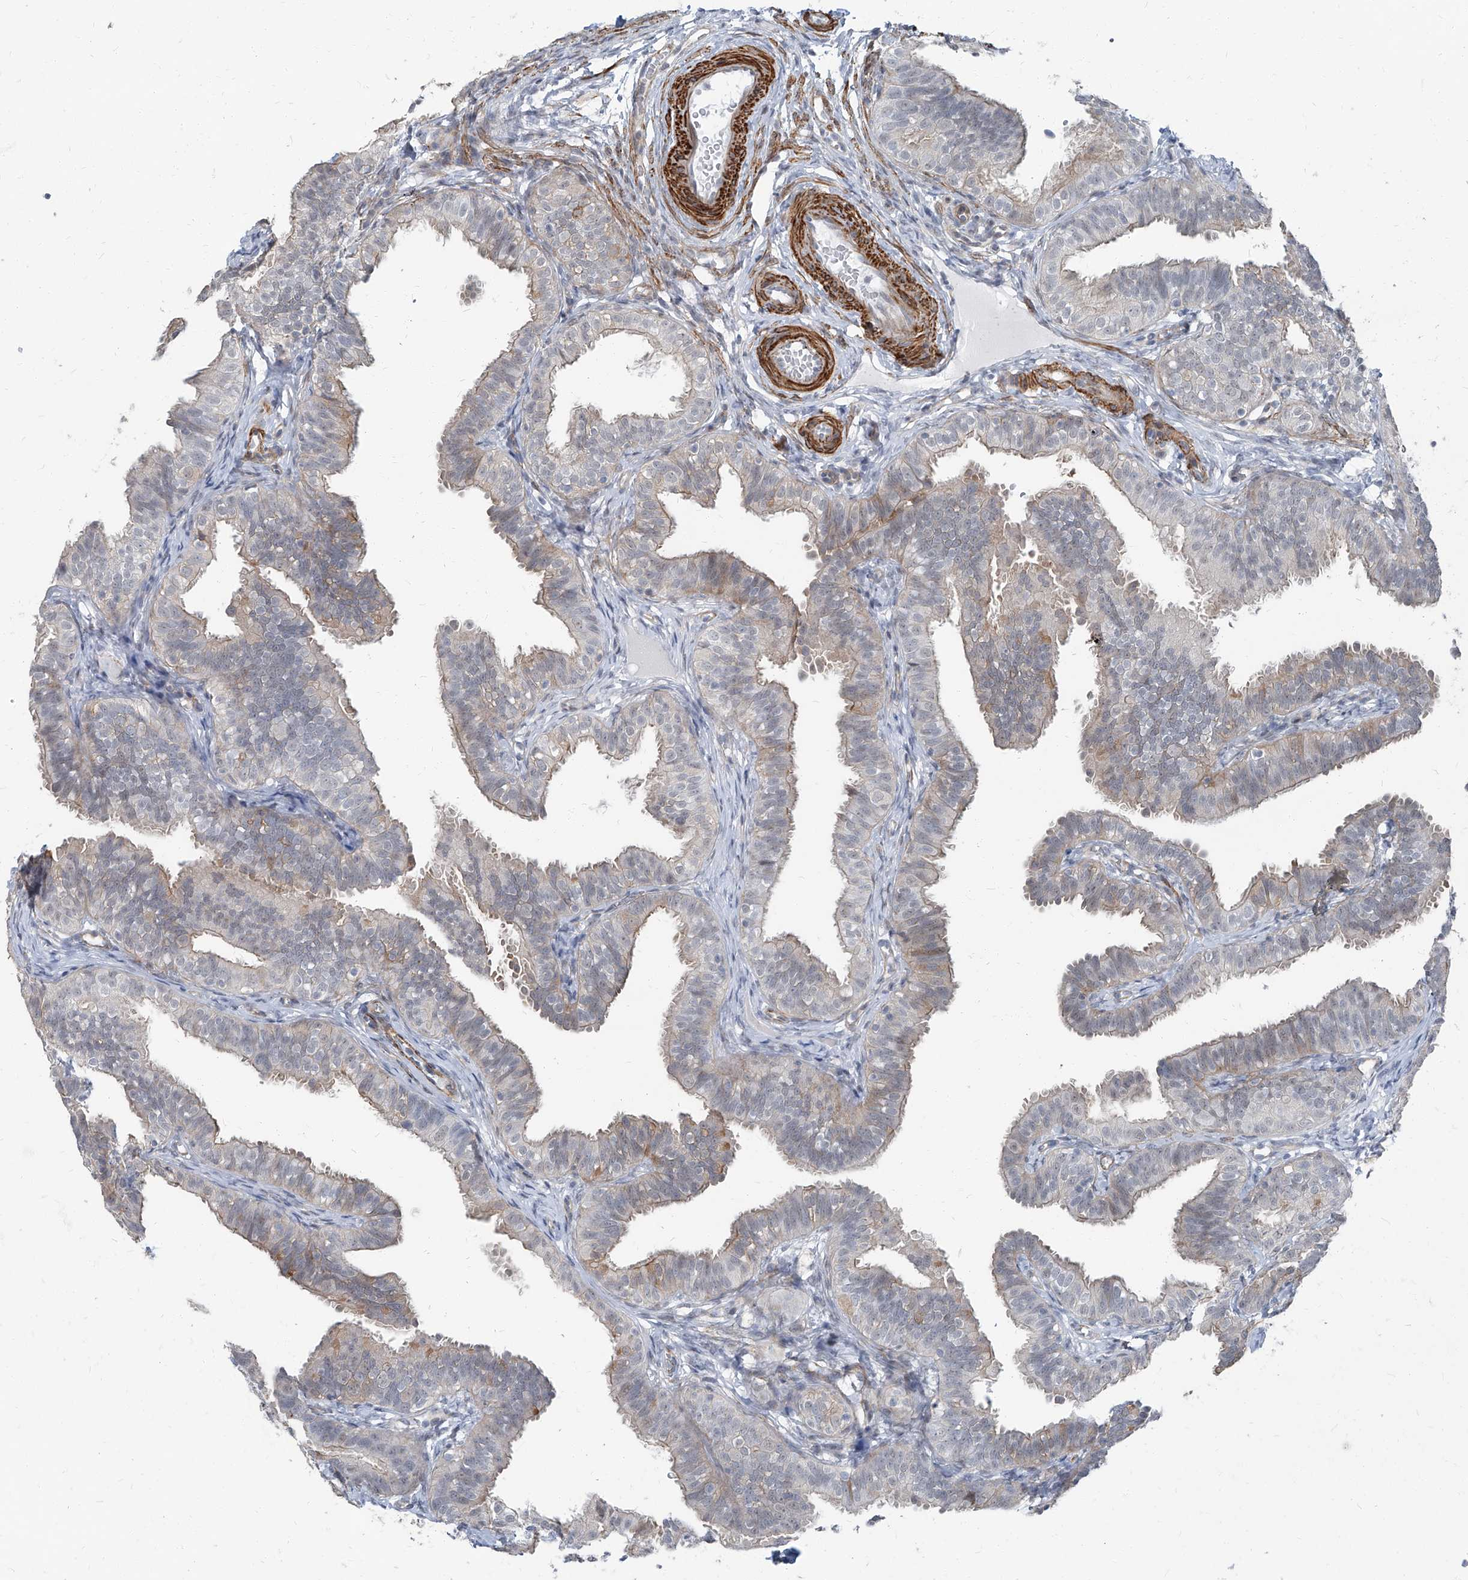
{"staining": {"intensity": "weak", "quantity": "<25%", "location": "cytoplasmic/membranous"}, "tissue": "fallopian tube", "cell_type": "Glandular cells", "image_type": "normal", "snomed": [{"axis": "morphology", "description": "Normal tissue, NOS"}, {"axis": "topography", "description": "Fallopian tube"}], "caption": "Human fallopian tube stained for a protein using IHC exhibits no staining in glandular cells.", "gene": "TXLNB", "patient": {"sex": "female", "age": 35}}